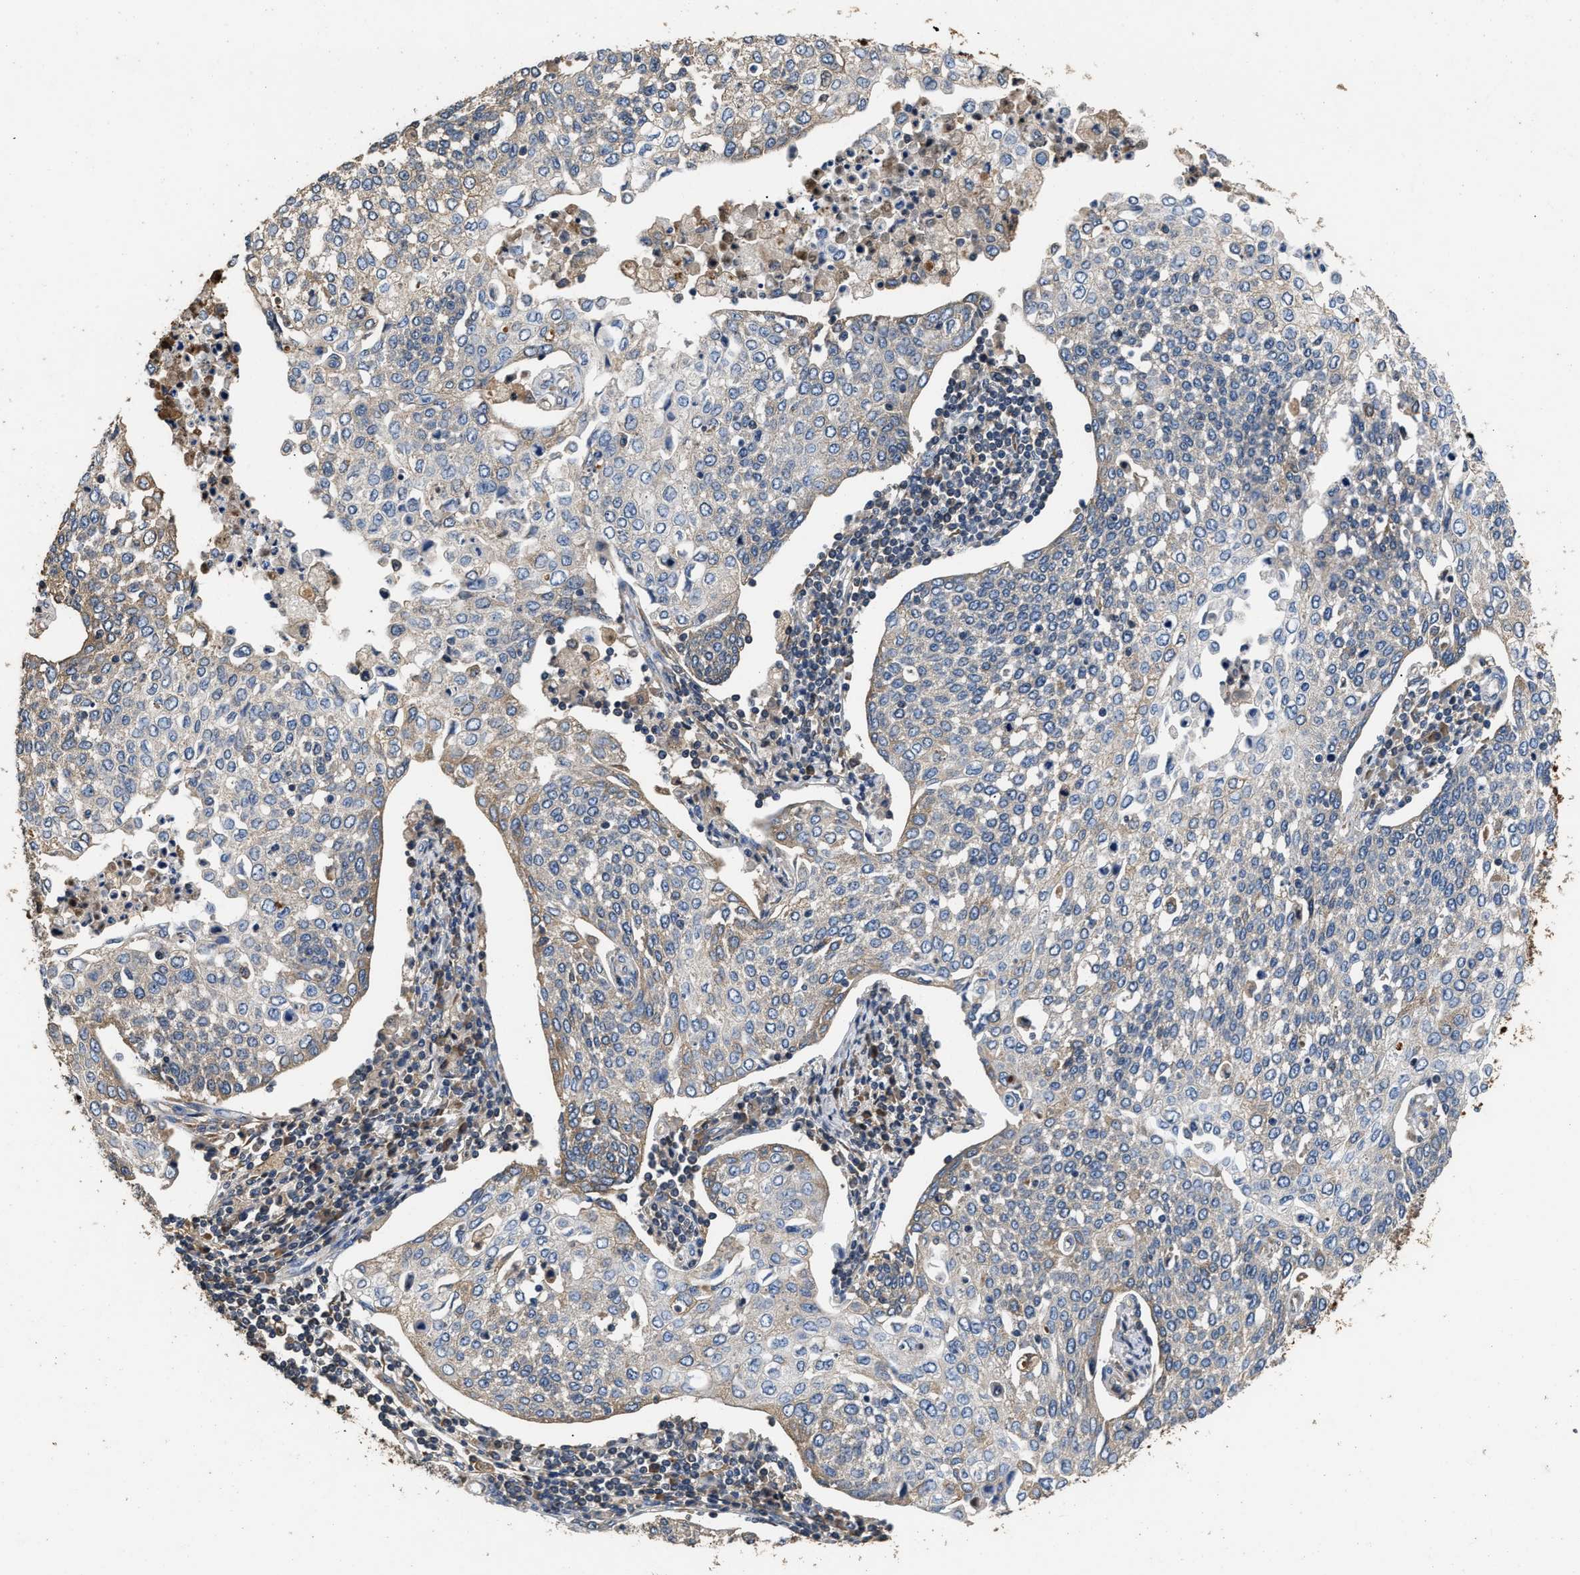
{"staining": {"intensity": "weak", "quantity": "<25%", "location": "cytoplasmic/membranous"}, "tissue": "cervical cancer", "cell_type": "Tumor cells", "image_type": "cancer", "snomed": [{"axis": "morphology", "description": "Squamous cell carcinoma, NOS"}, {"axis": "topography", "description": "Cervix"}], "caption": "IHC micrograph of human cervical cancer stained for a protein (brown), which demonstrates no expression in tumor cells.", "gene": "C3", "patient": {"sex": "female", "age": 34}}